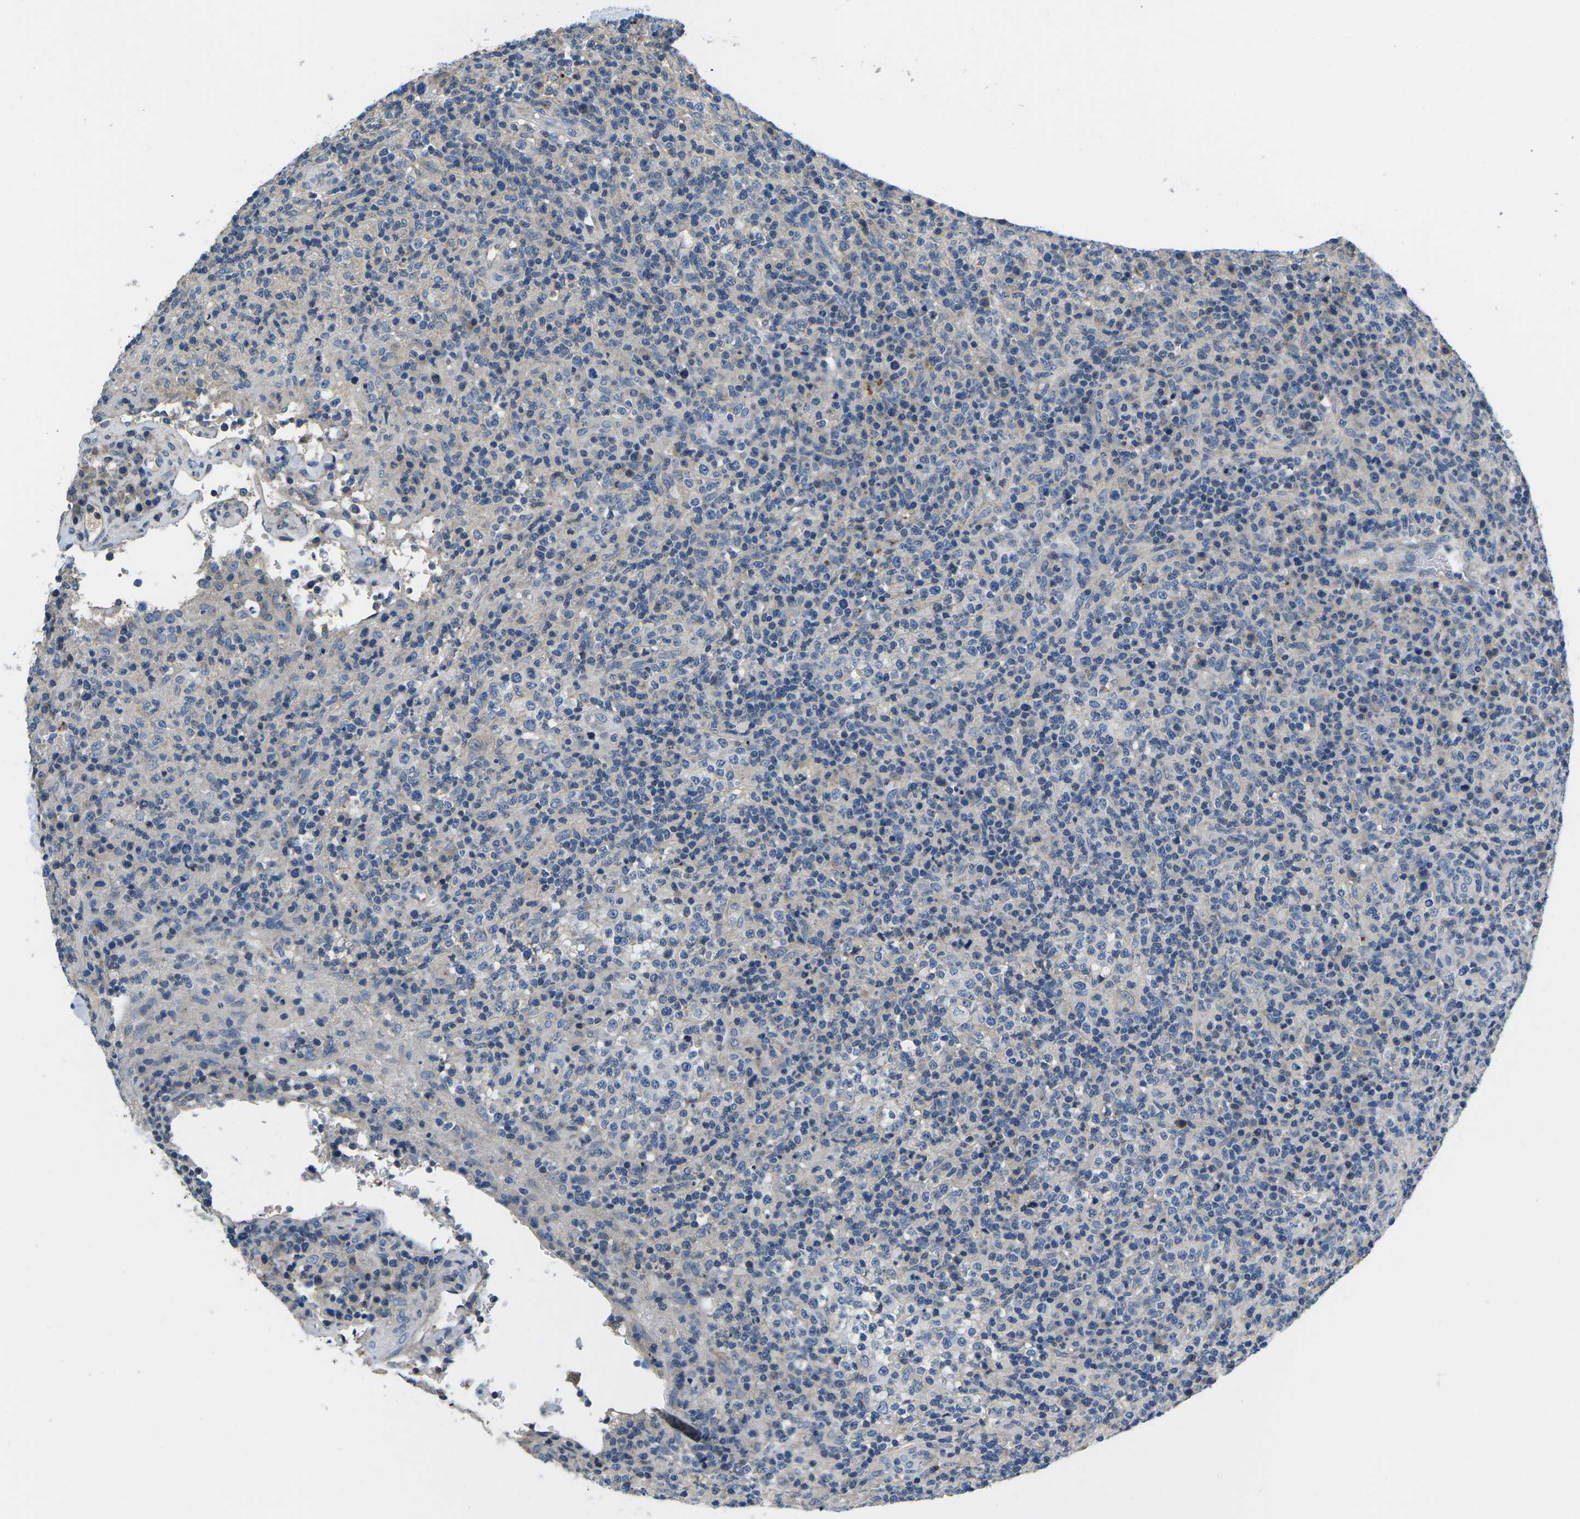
{"staining": {"intensity": "negative", "quantity": "none", "location": "none"}, "tissue": "lymphoma", "cell_type": "Tumor cells", "image_type": "cancer", "snomed": [{"axis": "morphology", "description": "Malignant lymphoma, non-Hodgkin's type, High grade"}, {"axis": "topography", "description": "Lymph node"}], "caption": "IHC photomicrograph of human lymphoma stained for a protein (brown), which displays no expression in tumor cells. (DAB immunohistochemistry (IHC) with hematoxylin counter stain).", "gene": "PDCD6IP", "patient": {"sex": "female", "age": 76}}